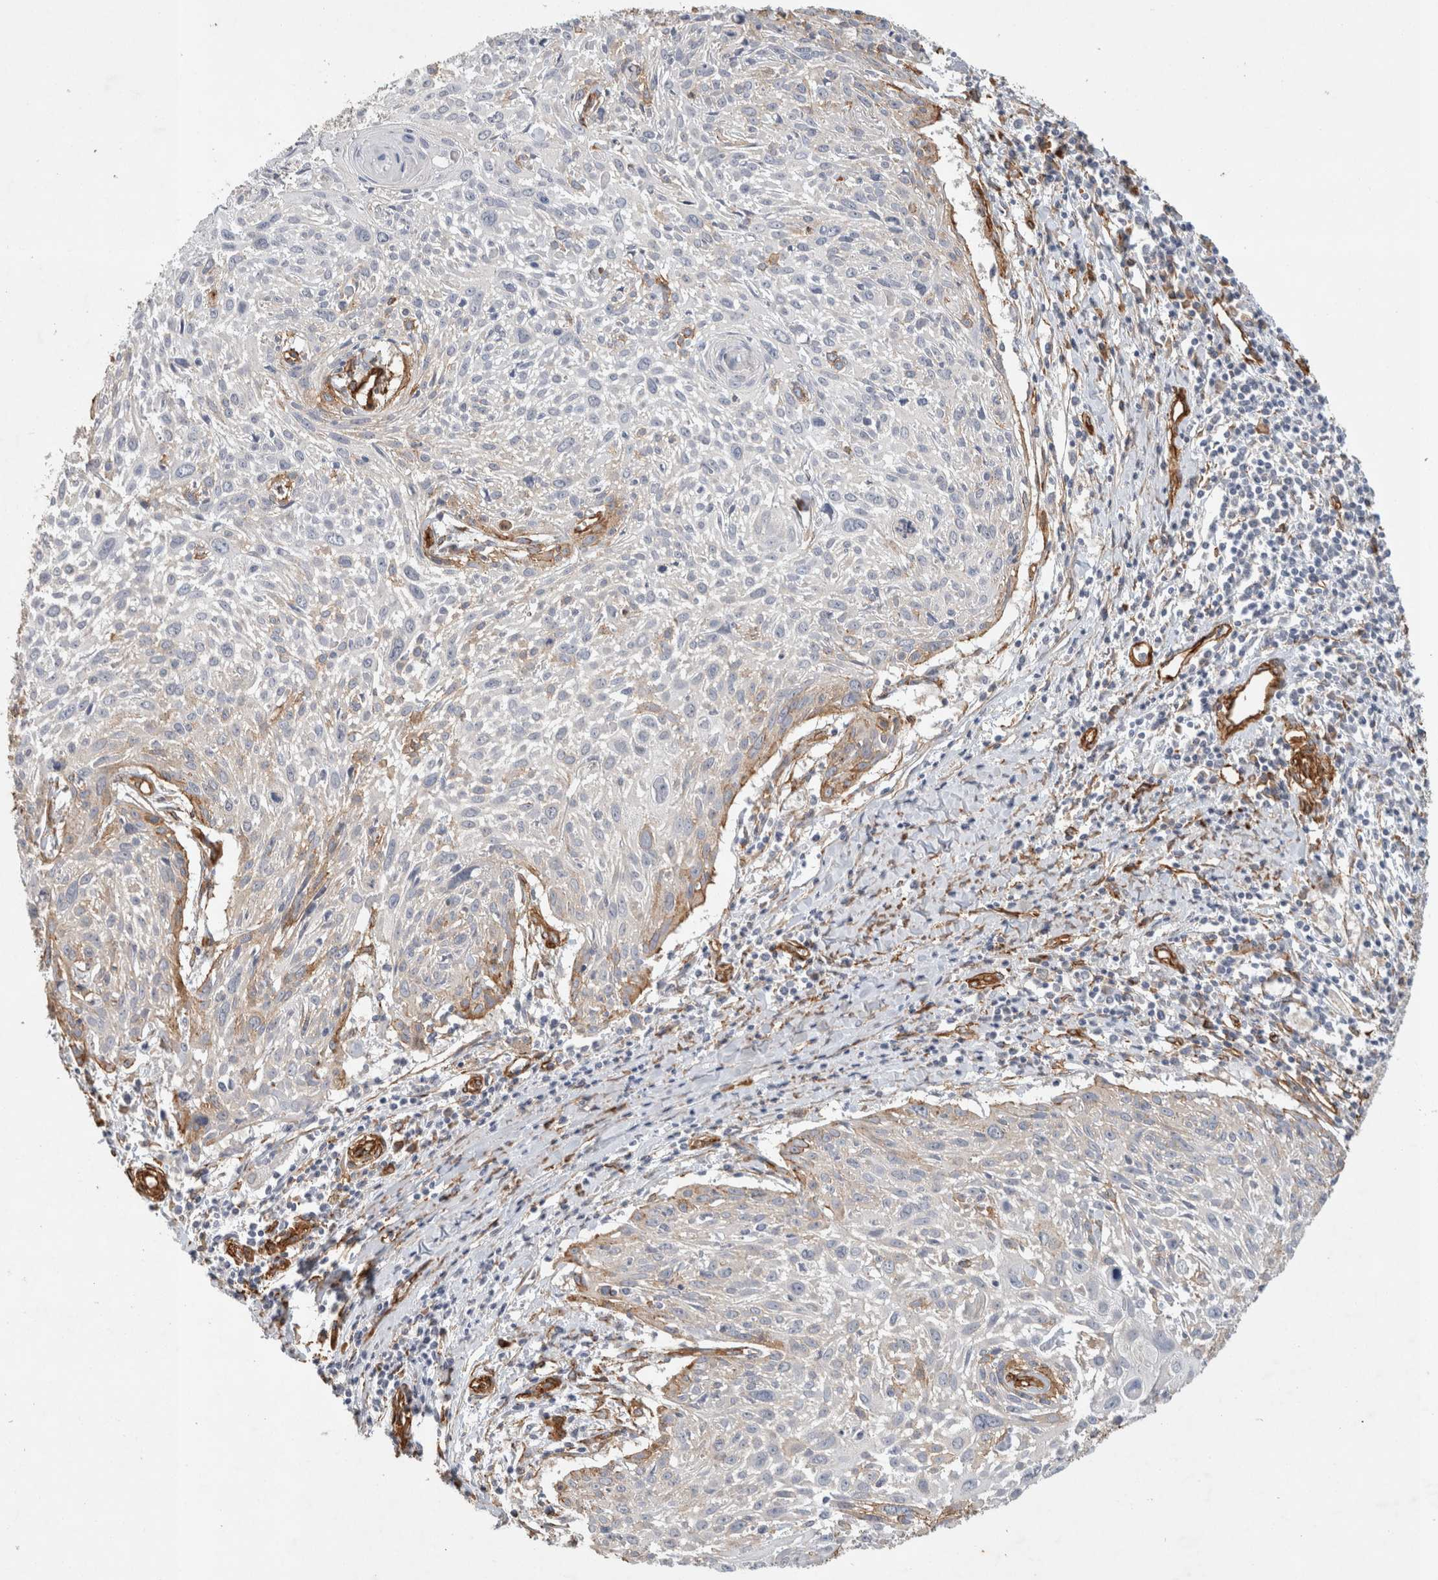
{"staining": {"intensity": "weak", "quantity": "<25%", "location": "cytoplasmic/membranous"}, "tissue": "cervical cancer", "cell_type": "Tumor cells", "image_type": "cancer", "snomed": [{"axis": "morphology", "description": "Squamous cell carcinoma, NOS"}, {"axis": "topography", "description": "Cervix"}], "caption": "Tumor cells show no significant protein positivity in cervical cancer. Brightfield microscopy of immunohistochemistry stained with DAB (3,3'-diaminobenzidine) (brown) and hematoxylin (blue), captured at high magnification.", "gene": "JMJD4", "patient": {"sex": "female", "age": 51}}